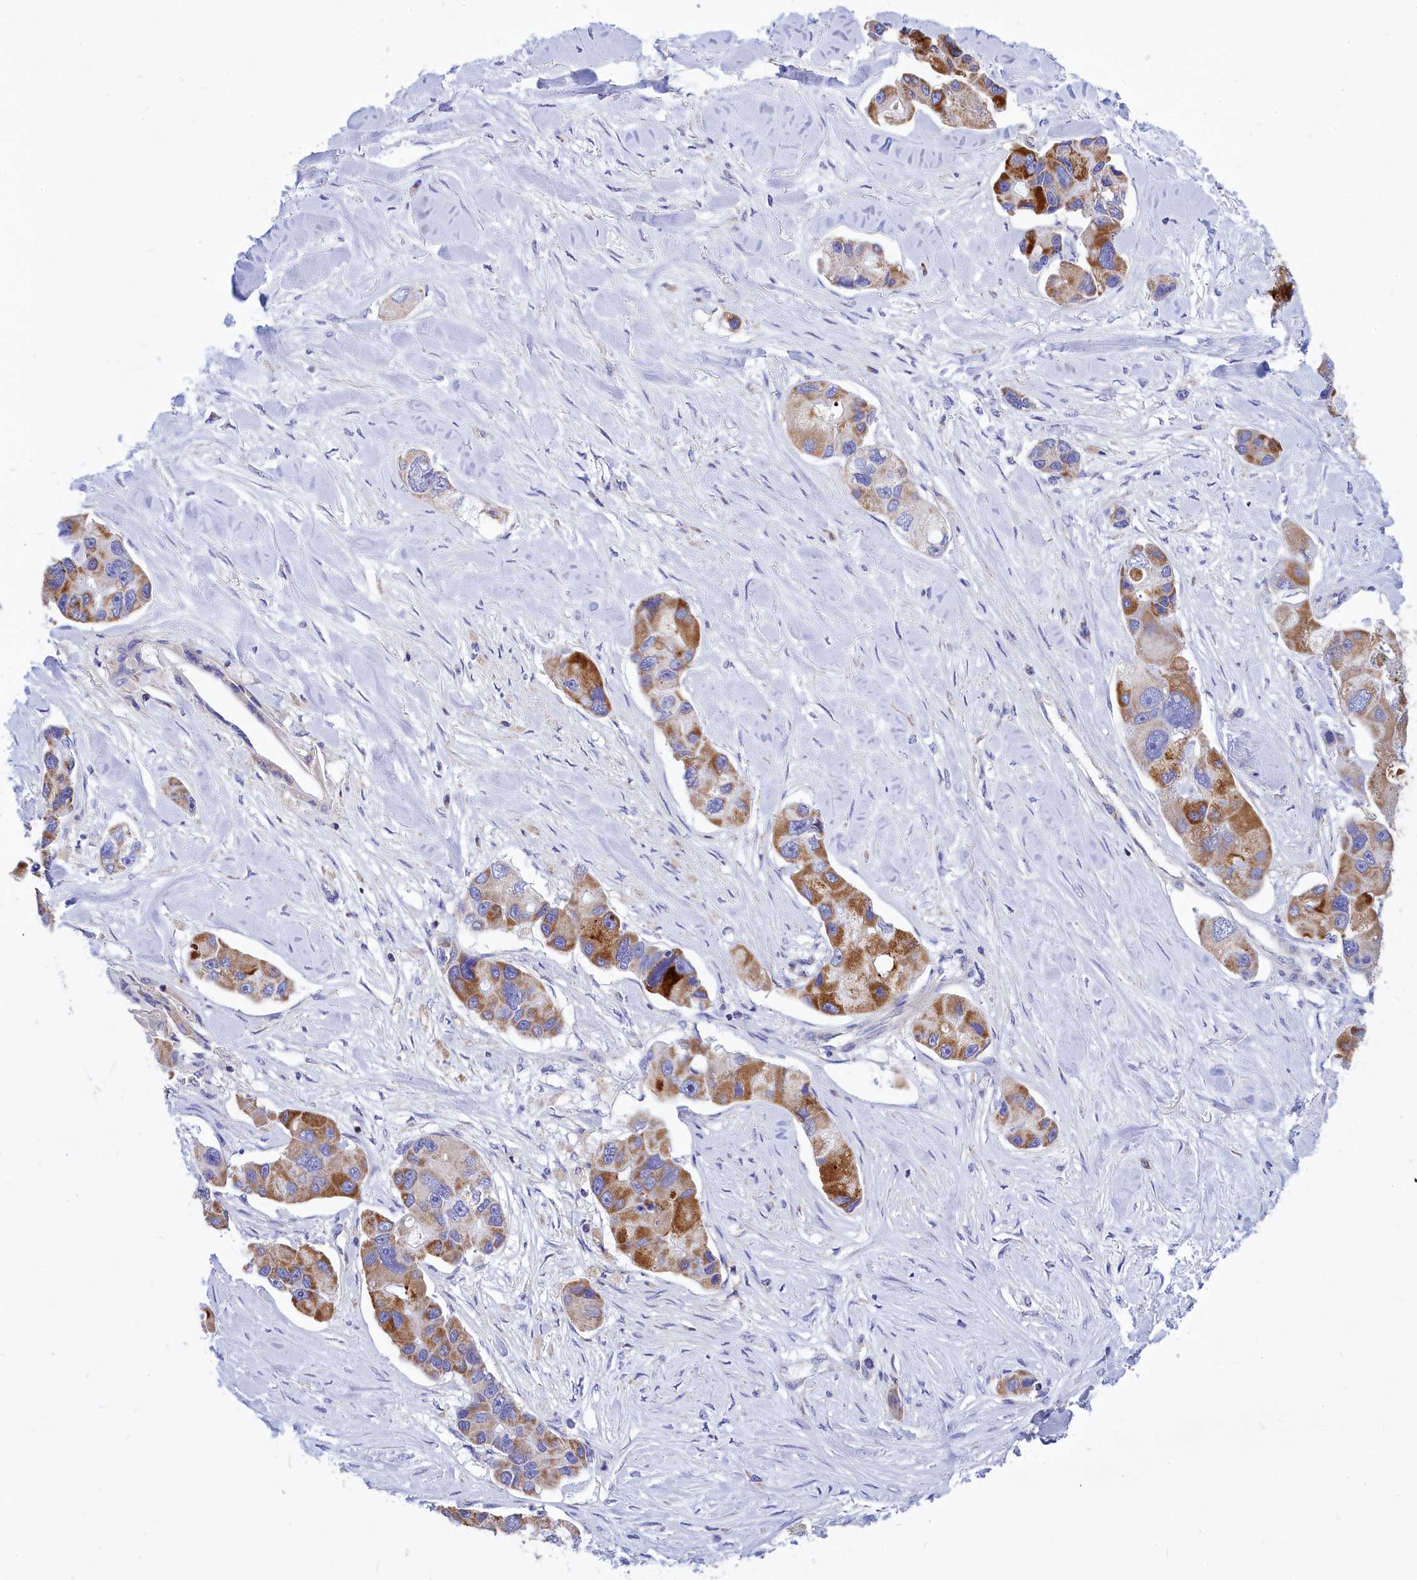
{"staining": {"intensity": "moderate", "quantity": ">75%", "location": "cytoplasmic/membranous"}, "tissue": "lung cancer", "cell_type": "Tumor cells", "image_type": "cancer", "snomed": [{"axis": "morphology", "description": "Adenocarcinoma, NOS"}, {"axis": "topography", "description": "Lung"}], "caption": "Moderate cytoplasmic/membranous positivity for a protein is appreciated in about >75% of tumor cells of lung cancer (adenocarcinoma) using immunohistochemistry (IHC).", "gene": "CCRL2", "patient": {"sex": "female", "age": 54}}